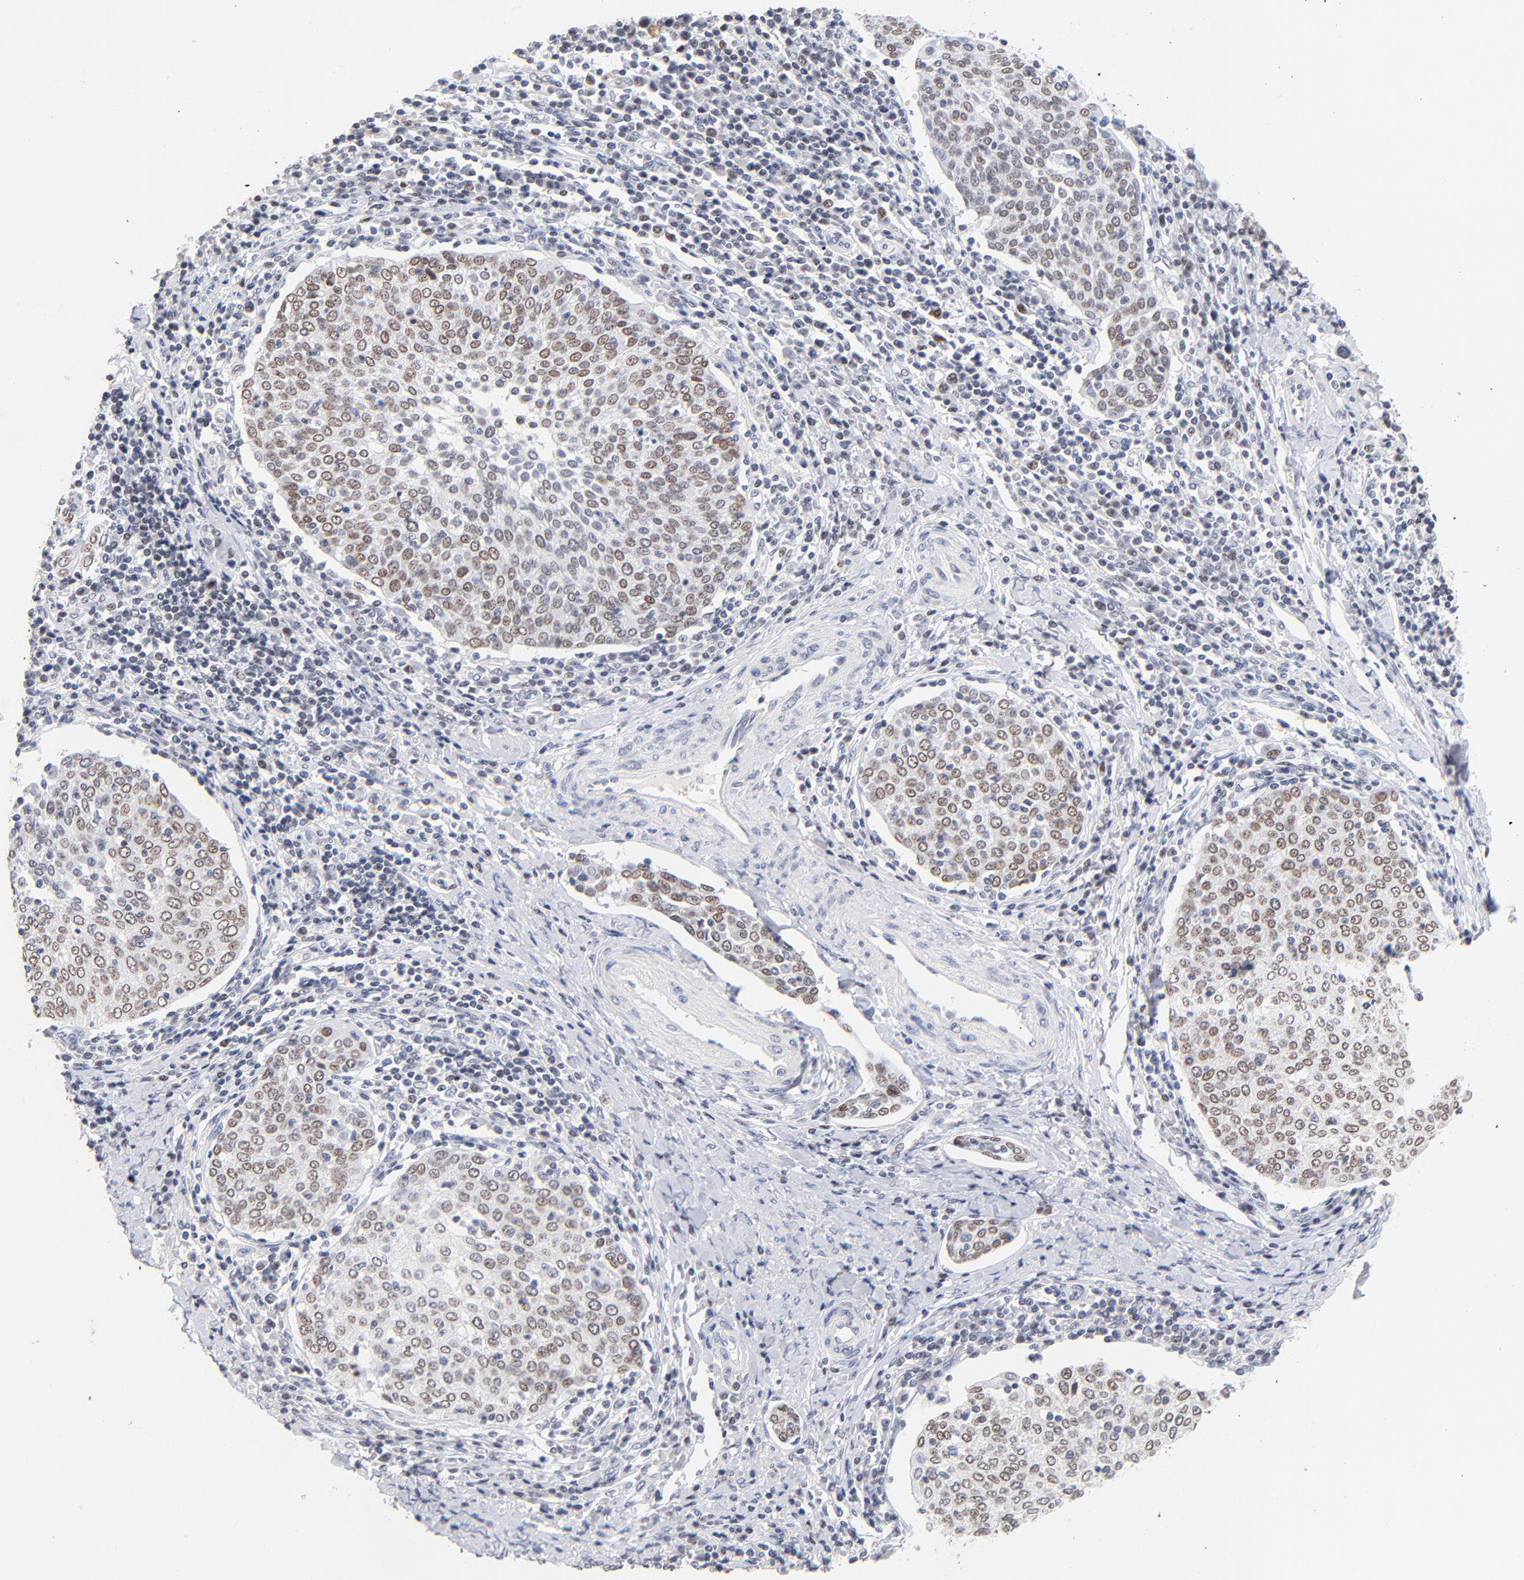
{"staining": {"intensity": "weak", "quantity": "25%-75%", "location": "nuclear"}, "tissue": "cervical cancer", "cell_type": "Tumor cells", "image_type": "cancer", "snomed": [{"axis": "morphology", "description": "Squamous cell carcinoma, NOS"}, {"axis": "topography", "description": "Cervix"}], "caption": "Brown immunohistochemical staining in cervical cancer displays weak nuclear positivity in approximately 25%-75% of tumor cells.", "gene": "ORC2", "patient": {"sex": "female", "age": 40}}